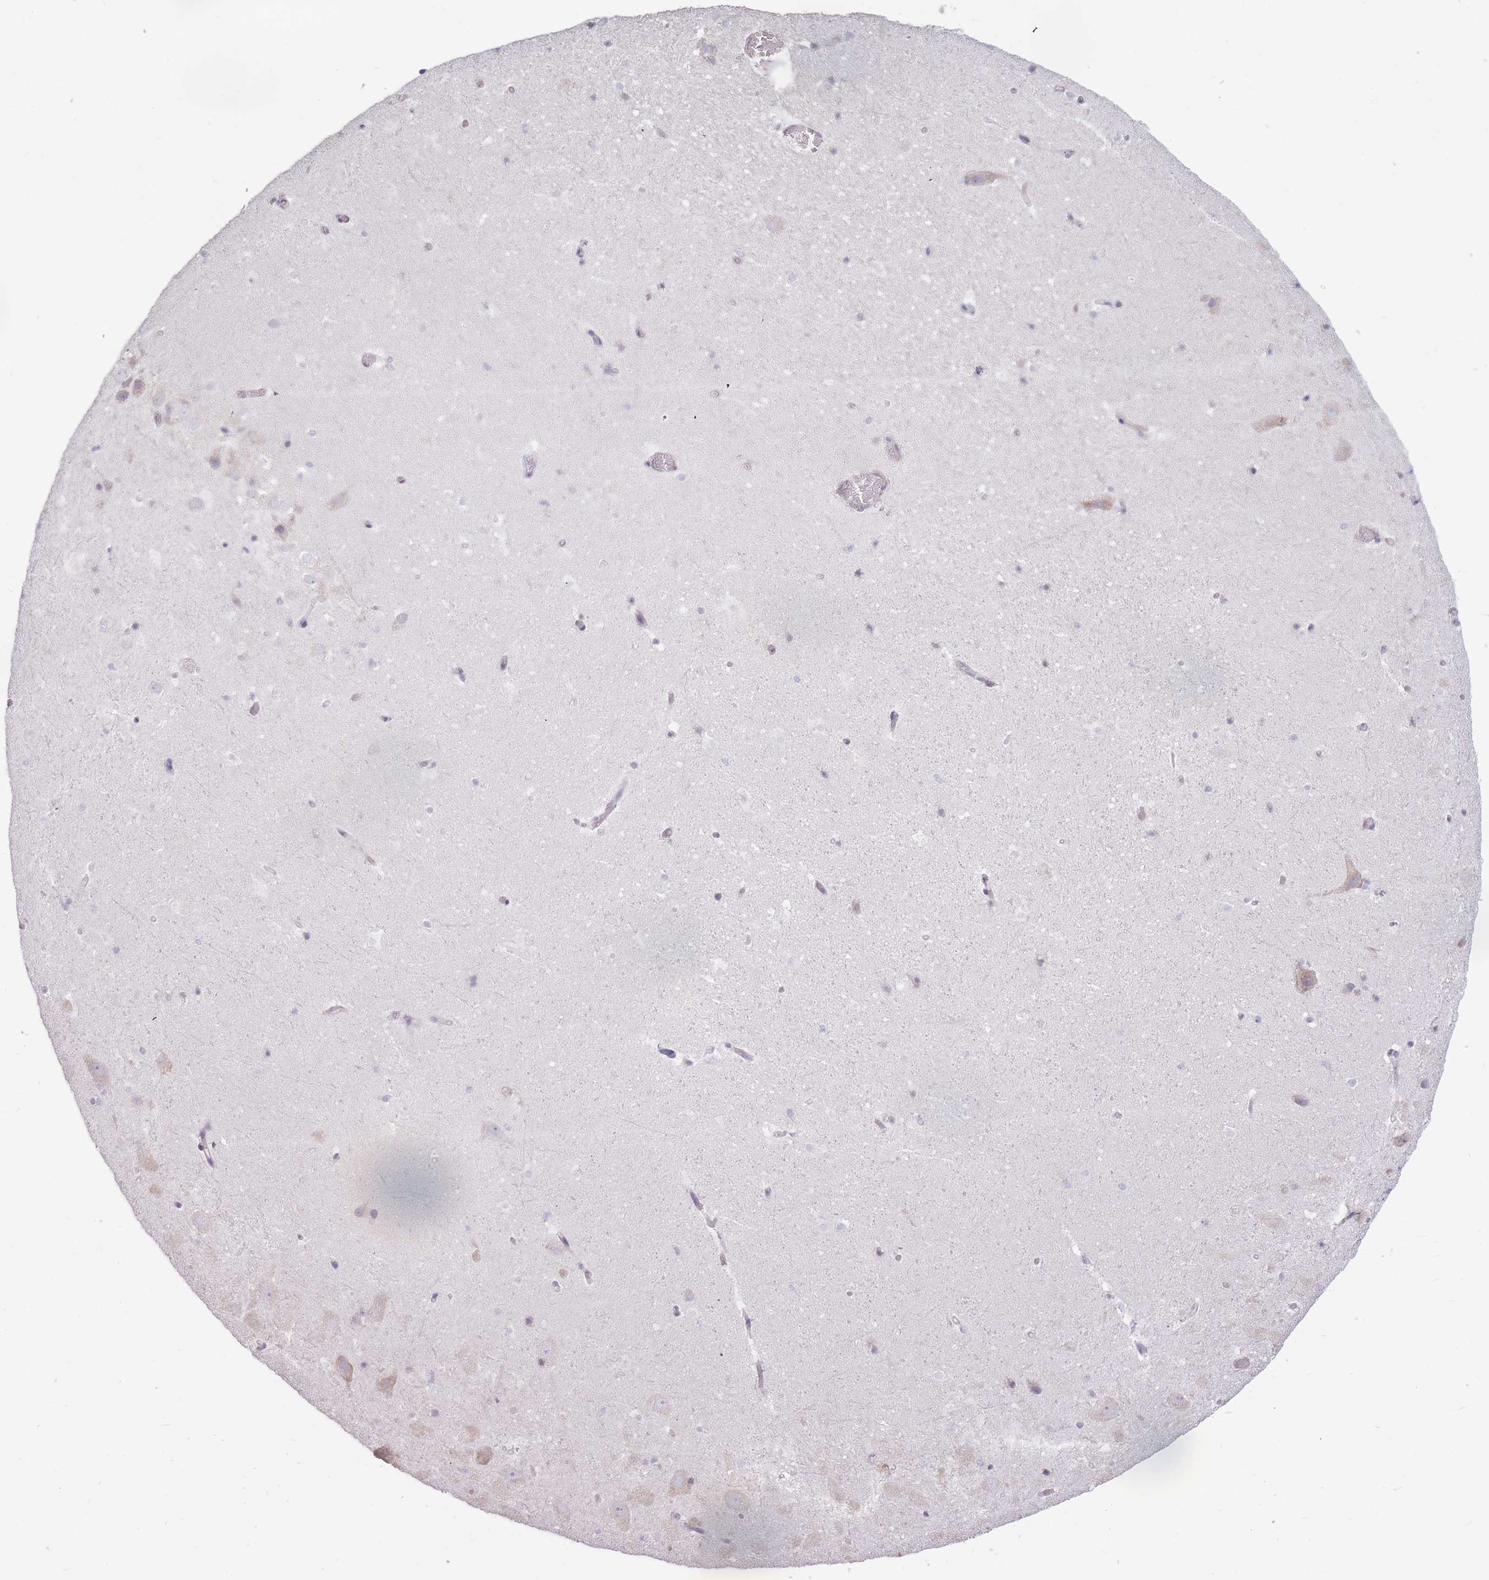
{"staining": {"intensity": "negative", "quantity": "none", "location": "none"}, "tissue": "hippocampus", "cell_type": "Glial cells", "image_type": "normal", "snomed": [{"axis": "morphology", "description": "Normal tissue, NOS"}, {"axis": "topography", "description": "Hippocampus"}], "caption": "Immunohistochemistry (IHC) micrograph of unremarkable hippocampus: hippocampus stained with DAB (3,3'-diaminobenzidine) reveals no significant protein positivity in glial cells.", "gene": "TRAPPC5", "patient": {"sex": "male", "age": 37}}